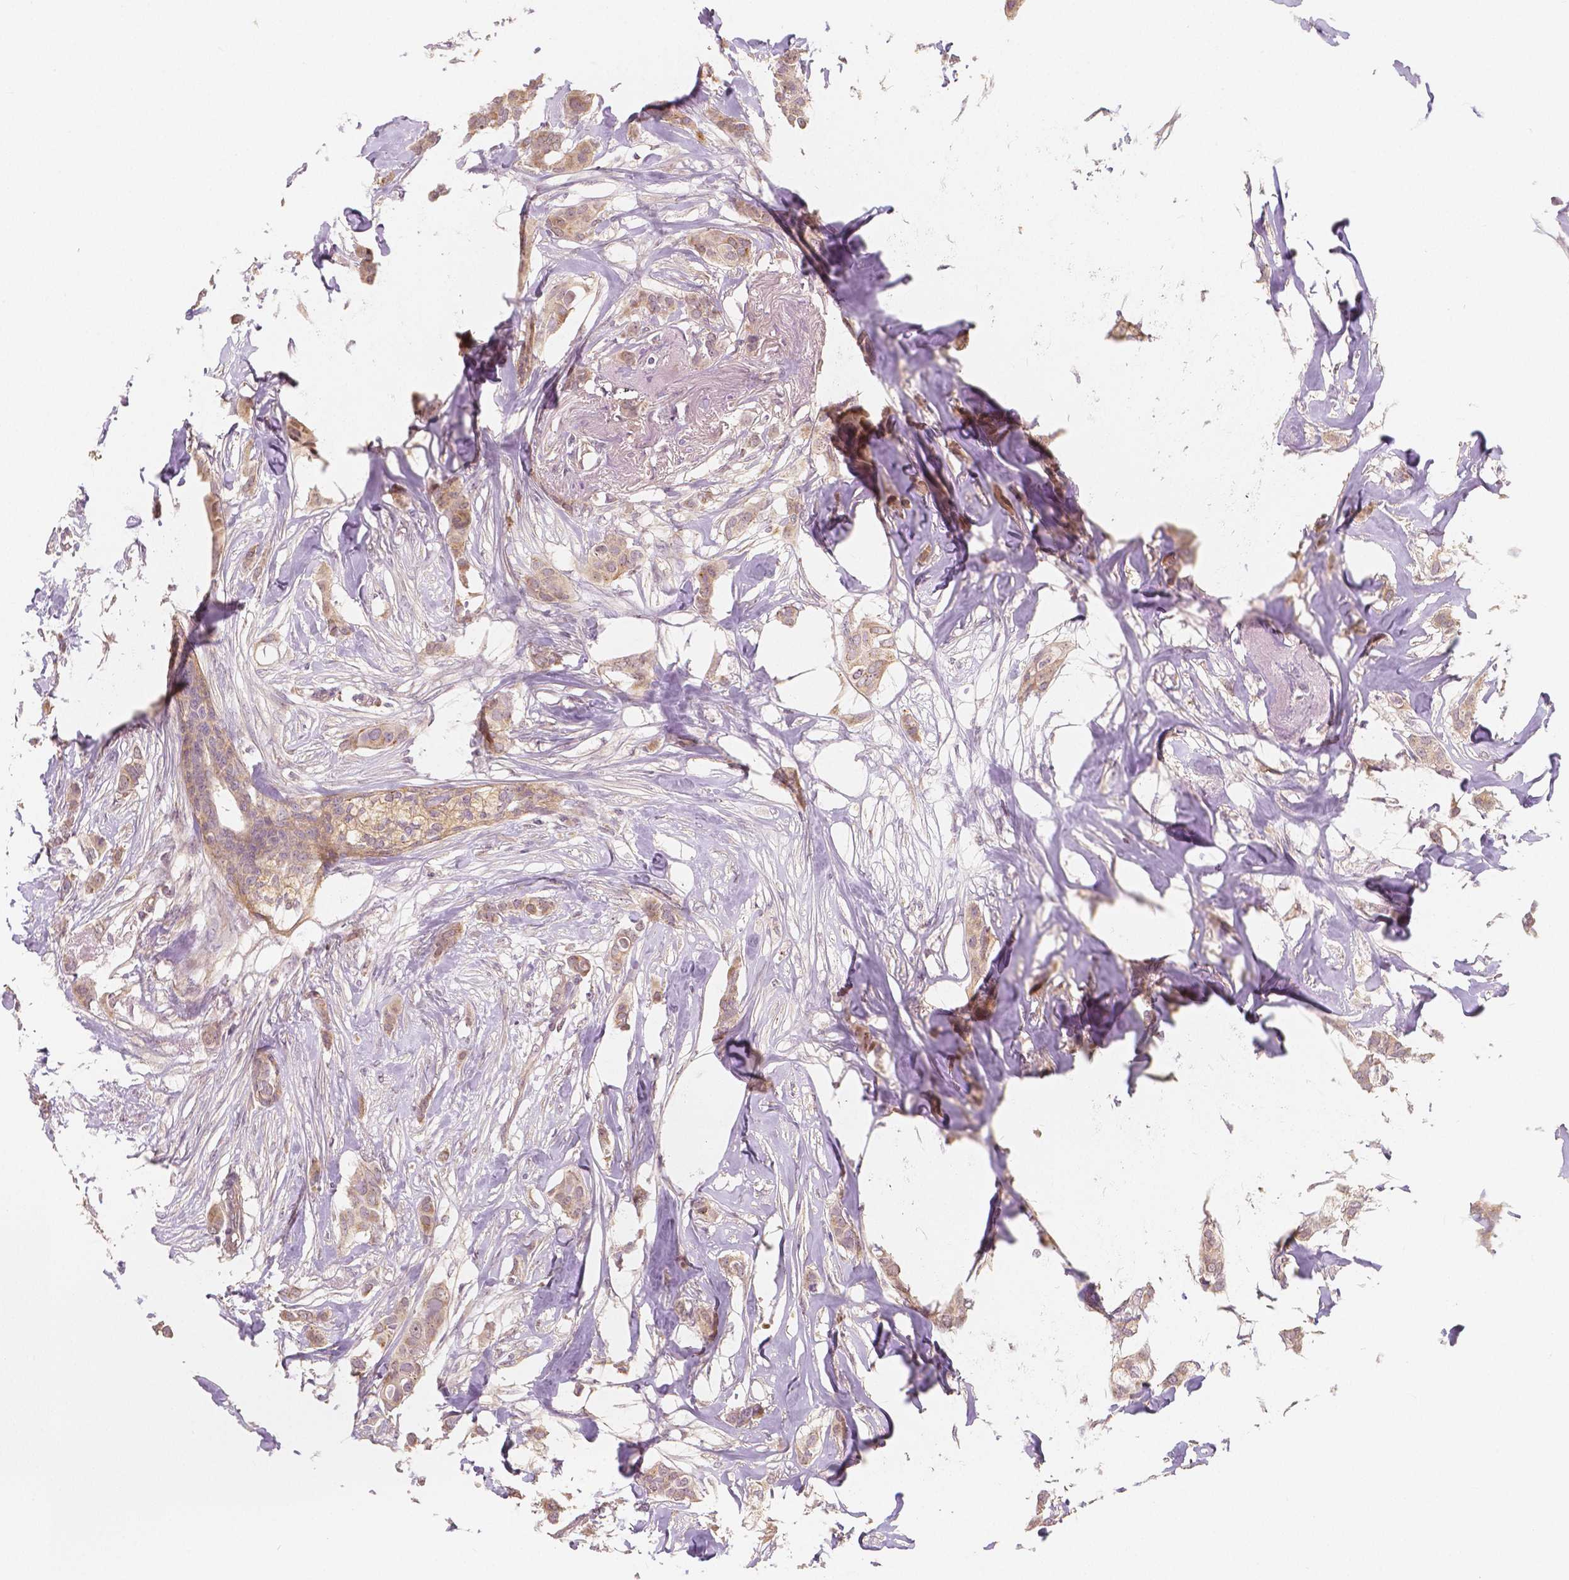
{"staining": {"intensity": "weak", "quantity": ">75%", "location": "cytoplasmic/membranous"}, "tissue": "breast cancer", "cell_type": "Tumor cells", "image_type": "cancer", "snomed": [{"axis": "morphology", "description": "Duct carcinoma"}, {"axis": "topography", "description": "Breast"}], "caption": "An immunohistochemistry (IHC) micrograph of tumor tissue is shown. Protein staining in brown labels weak cytoplasmic/membranous positivity in breast cancer (intraductal carcinoma) within tumor cells. (DAB = brown stain, brightfield microscopy at high magnification).", "gene": "SNX12", "patient": {"sex": "female", "age": 62}}